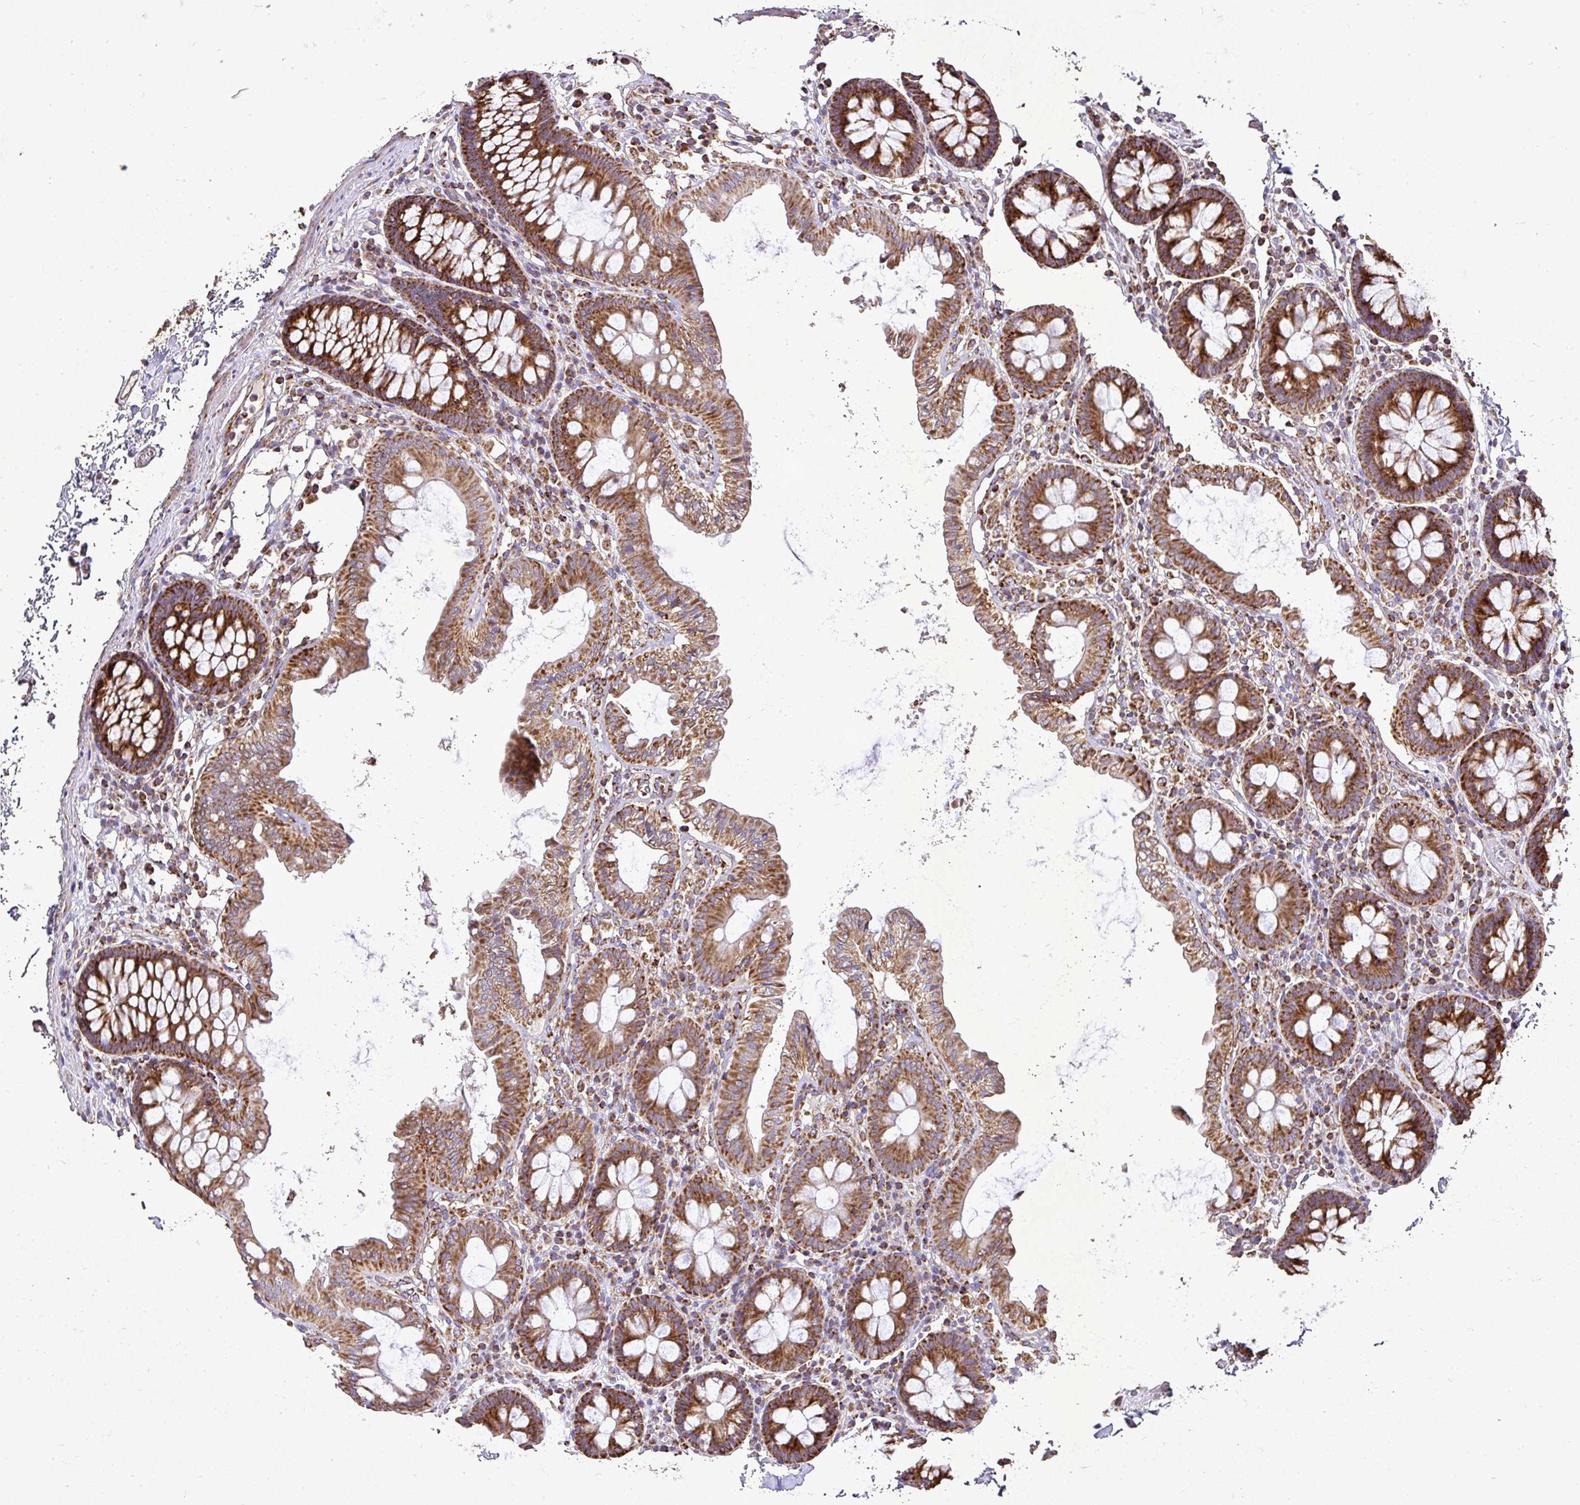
{"staining": {"intensity": "weak", "quantity": ">75%", "location": "cytoplasmic/membranous"}, "tissue": "colon", "cell_type": "Endothelial cells", "image_type": "normal", "snomed": [{"axis": "morphology", "description": "Normal tissue, NOS"}, {"axis": "topography", "description": "Colon"}, {"axis": "topography", "description": "Peripheral nerve tissue"}], "caption": "A photomicrograph of colon stained for a protein shows weak cytoplasmic/membranous brown staining in endothelial cells.", "gene": "AGK", "patient": {"sex": "male", "age": 84}}